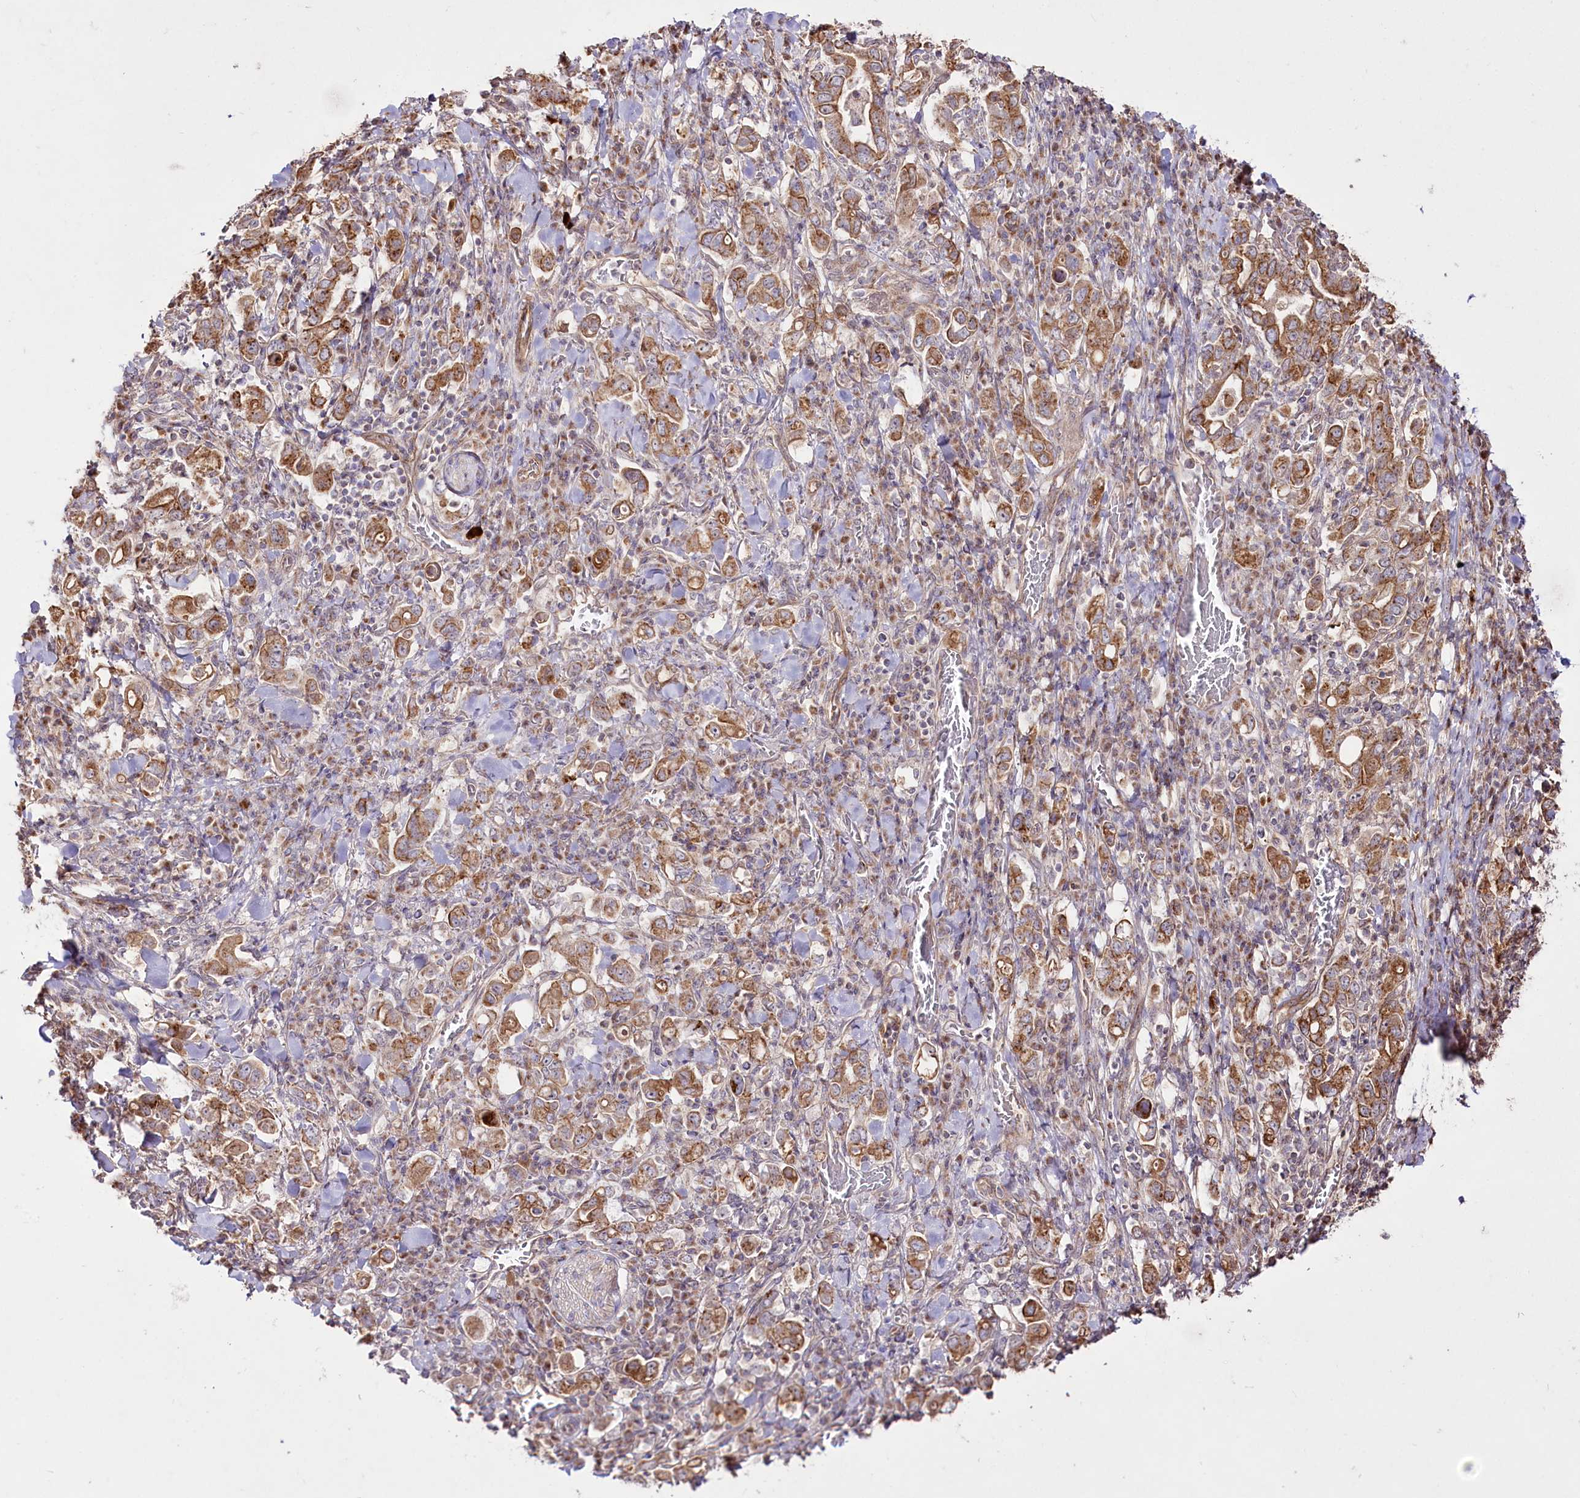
{"staining": {"intensity": "moderate", "quantity": ">75%", "location": "cytoplasmic/membranous"}, "tissue": "stomach cancer", "cell_type": "Tumor cells", "image_type": "cancer", "snomed": [{"axis": "morphology", "description": "Adenocarcinoma, NOS"}, {"axis": "topography", "description": "Stomach, upper"}], "caption": "Immunohistochemistry (DAB) staining of stomach cancer demonstrates moderate cytoplasmic/membranous protein staining in approximately >75% of tumor cells.", "gene": "REXO2", "patient": {"sex": "male", "age": 62}}